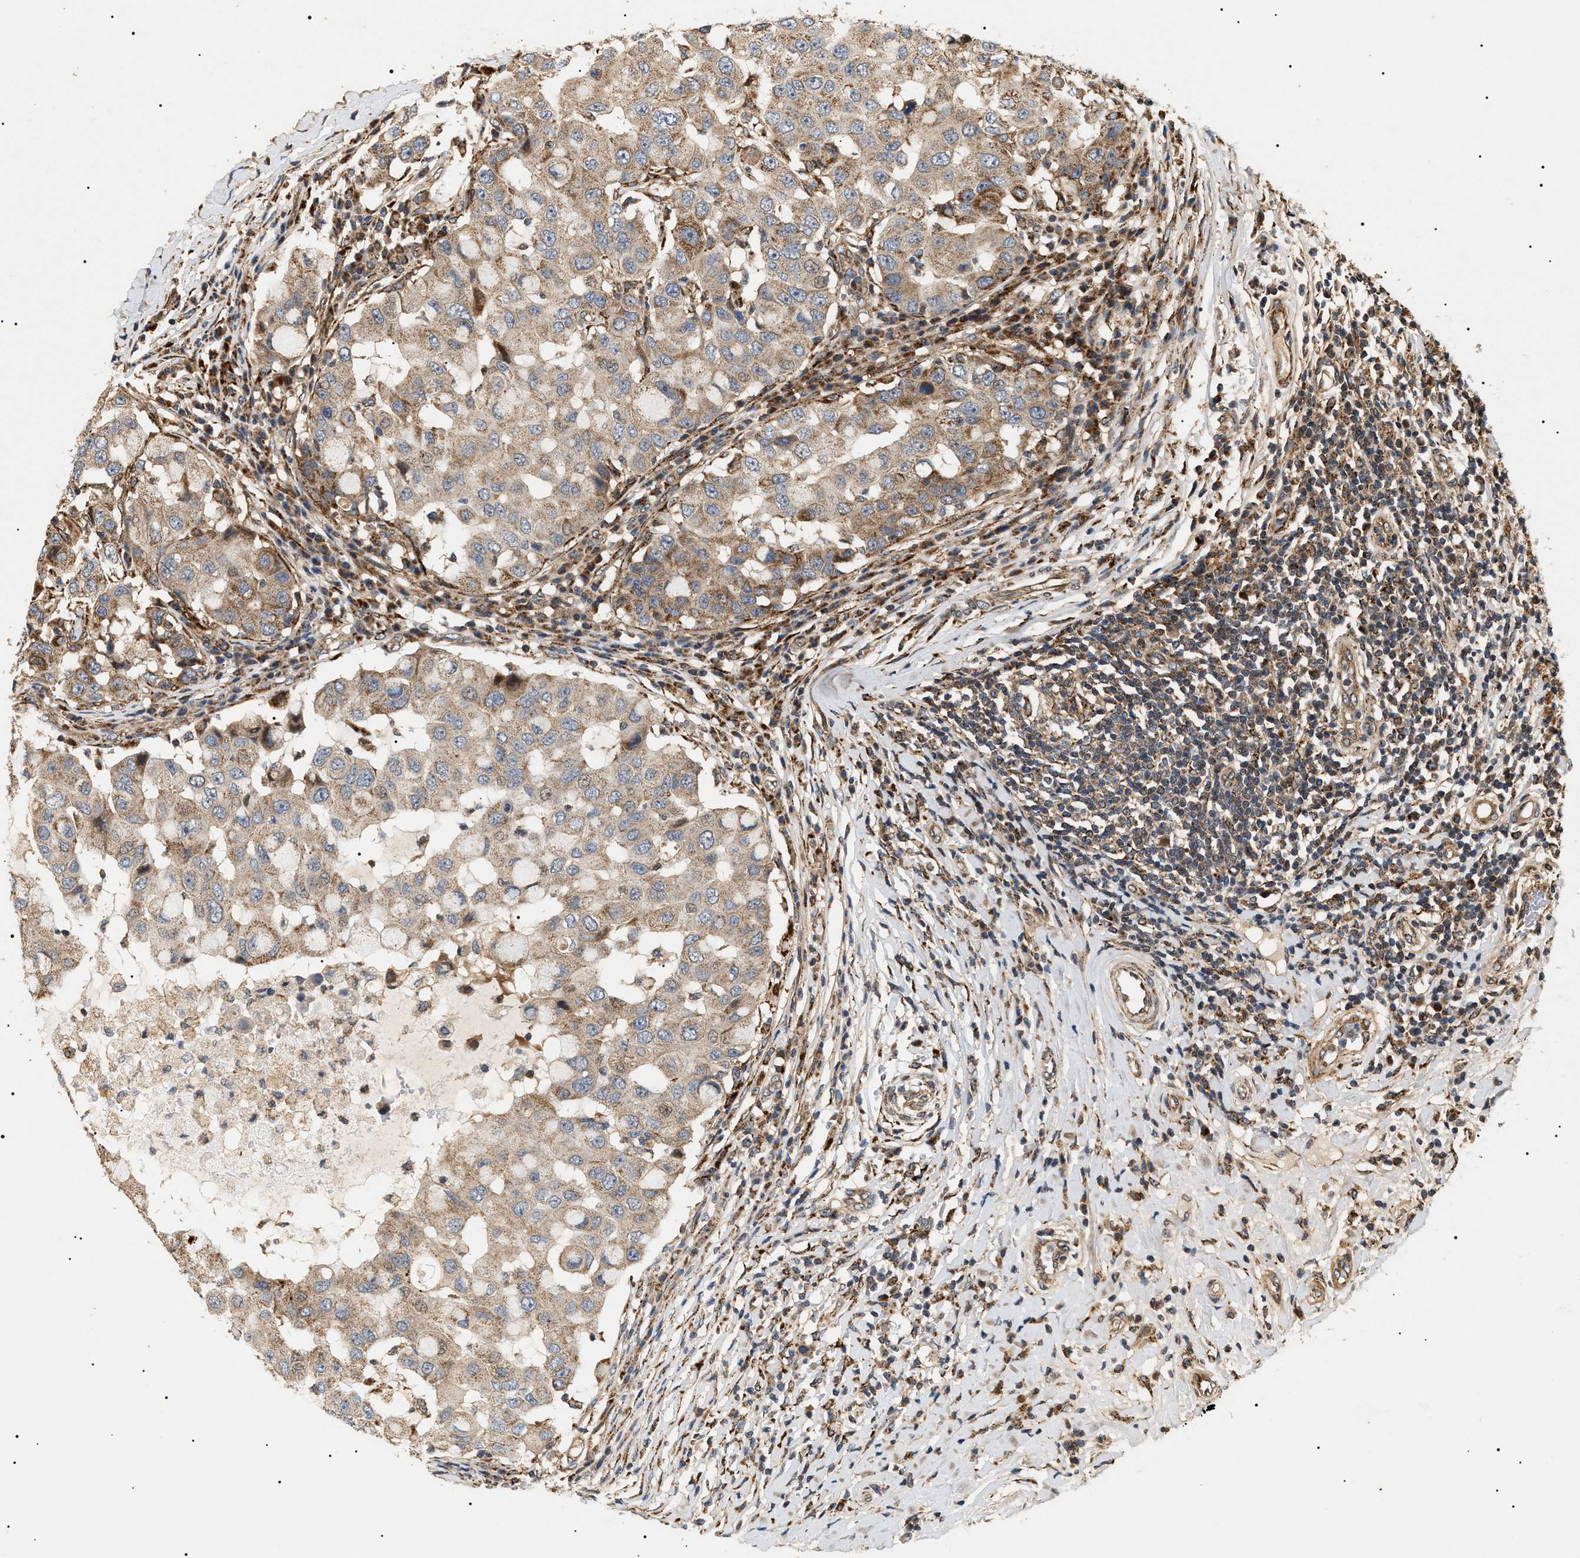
{"staining": {"intensity": "moderate", "quantity": ">75%", "location": "cytoplasmic/membranous"}, "tissue": "breast cancer", "cell_type": "Tumor cells", "image_type": "cancer", "snomed": [{"axis": "morphology", "description": "Duct carcinoma"}, {"axis": "topography", "description": "Breast"}], "caption": "IHC of invasive ductal carcinoma (breast) reveals medium levels of moderate cytoplasmic/membranous expression in about >75% of tumor cells.", "gene": "ZBTB26", "patient": {"sex": "female", "age": 27}}